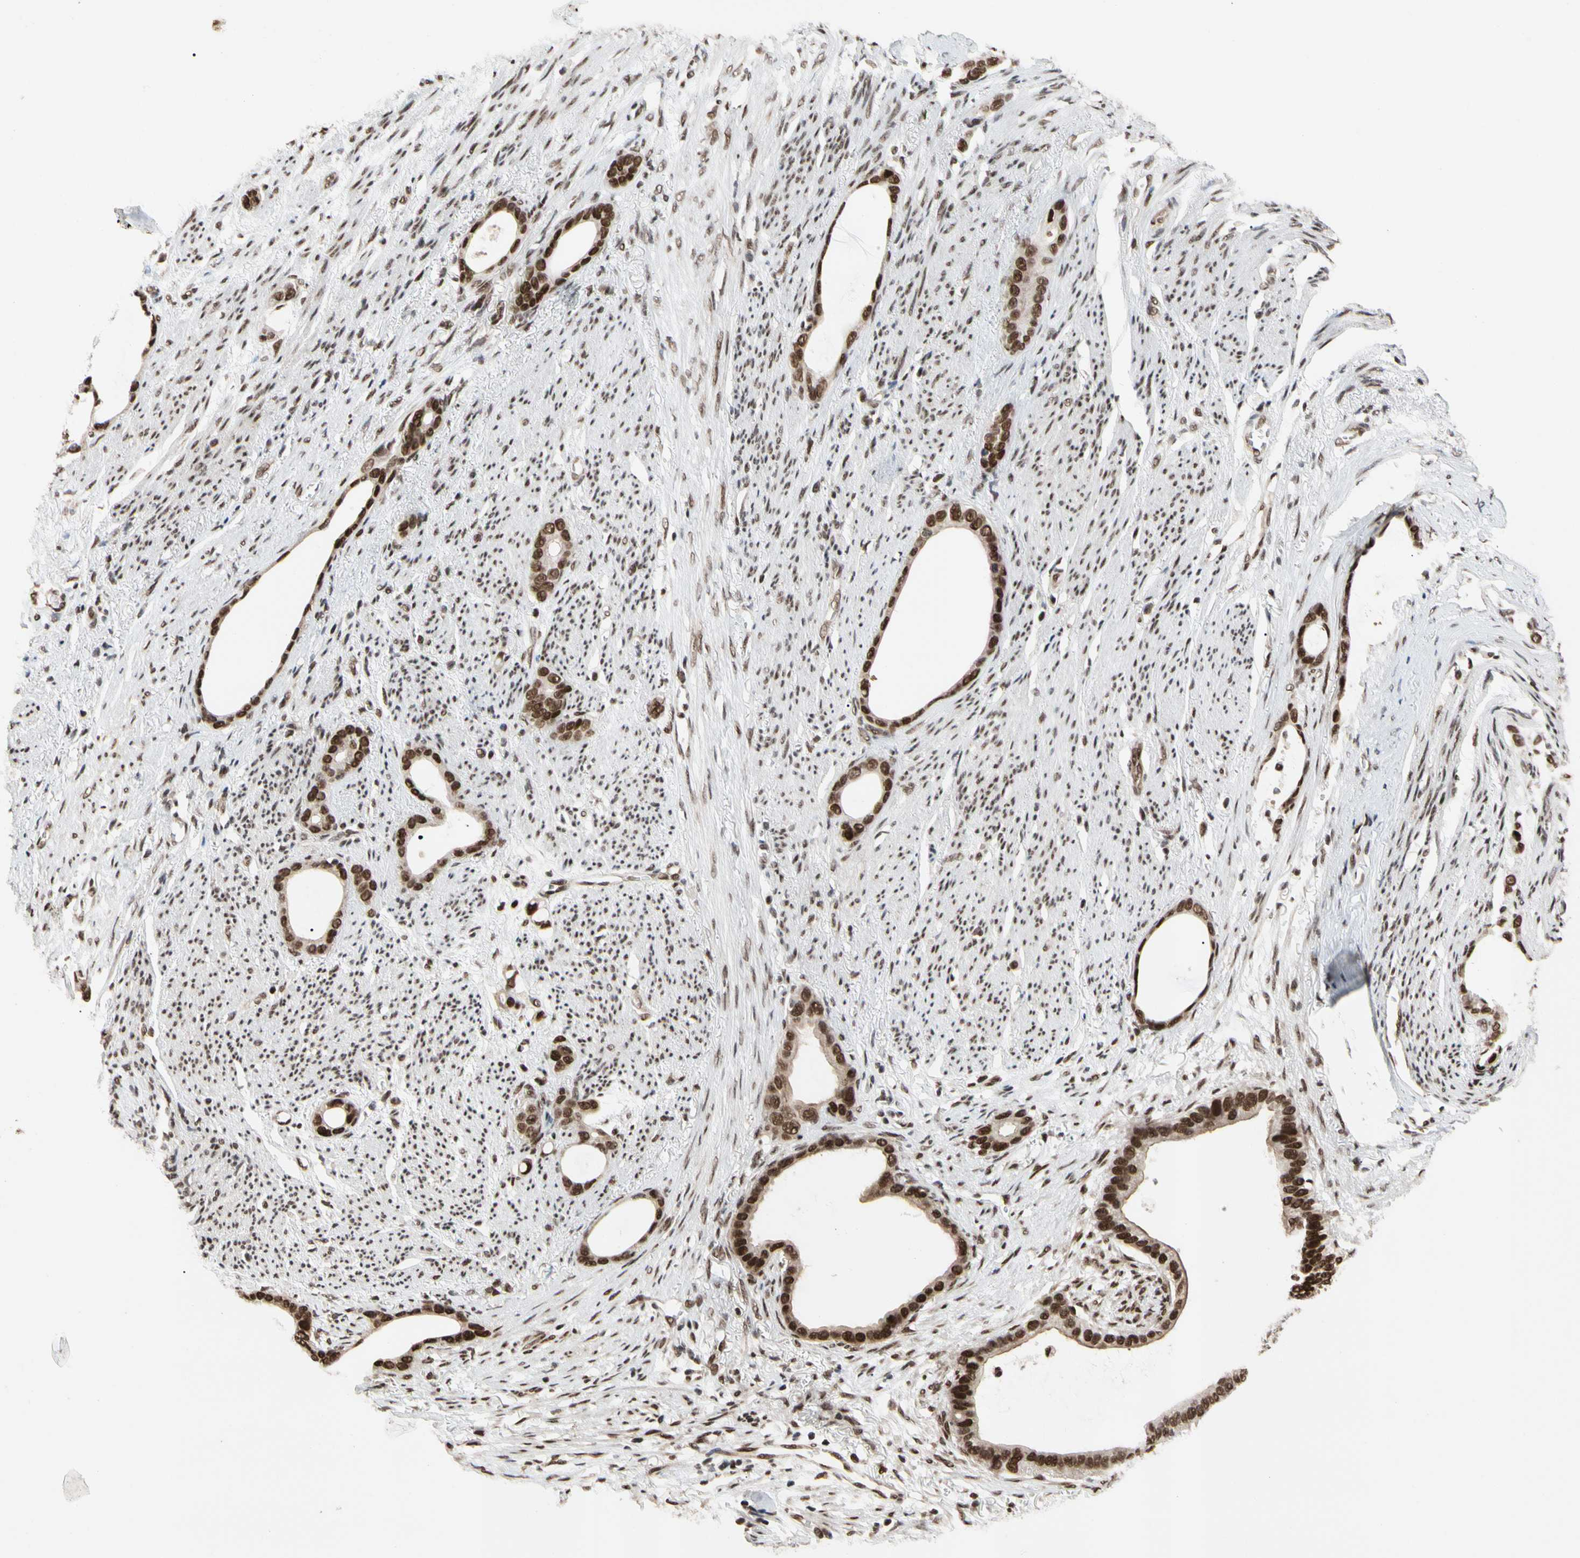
{"staining": {"intensity": "strong", "quantity": ">75%", "location": "nuclear"}, "tissue": "stomach cancer", "cell_type": "Tumor cells", "image_type": "cancer", "snomed": [{"axis": "morphology", "description": "Adenocarcinoma, NOS"}, {"axis": "topography", "description": "Stomach"}], "caption": "Adenocarcinoma (stomach) stained with a brown dye exhibits strong nuclear positive staining in approximately >75% of tumor cells.", "gene": "FAM98B", "patient": {"sex": "female", "age": 75}}